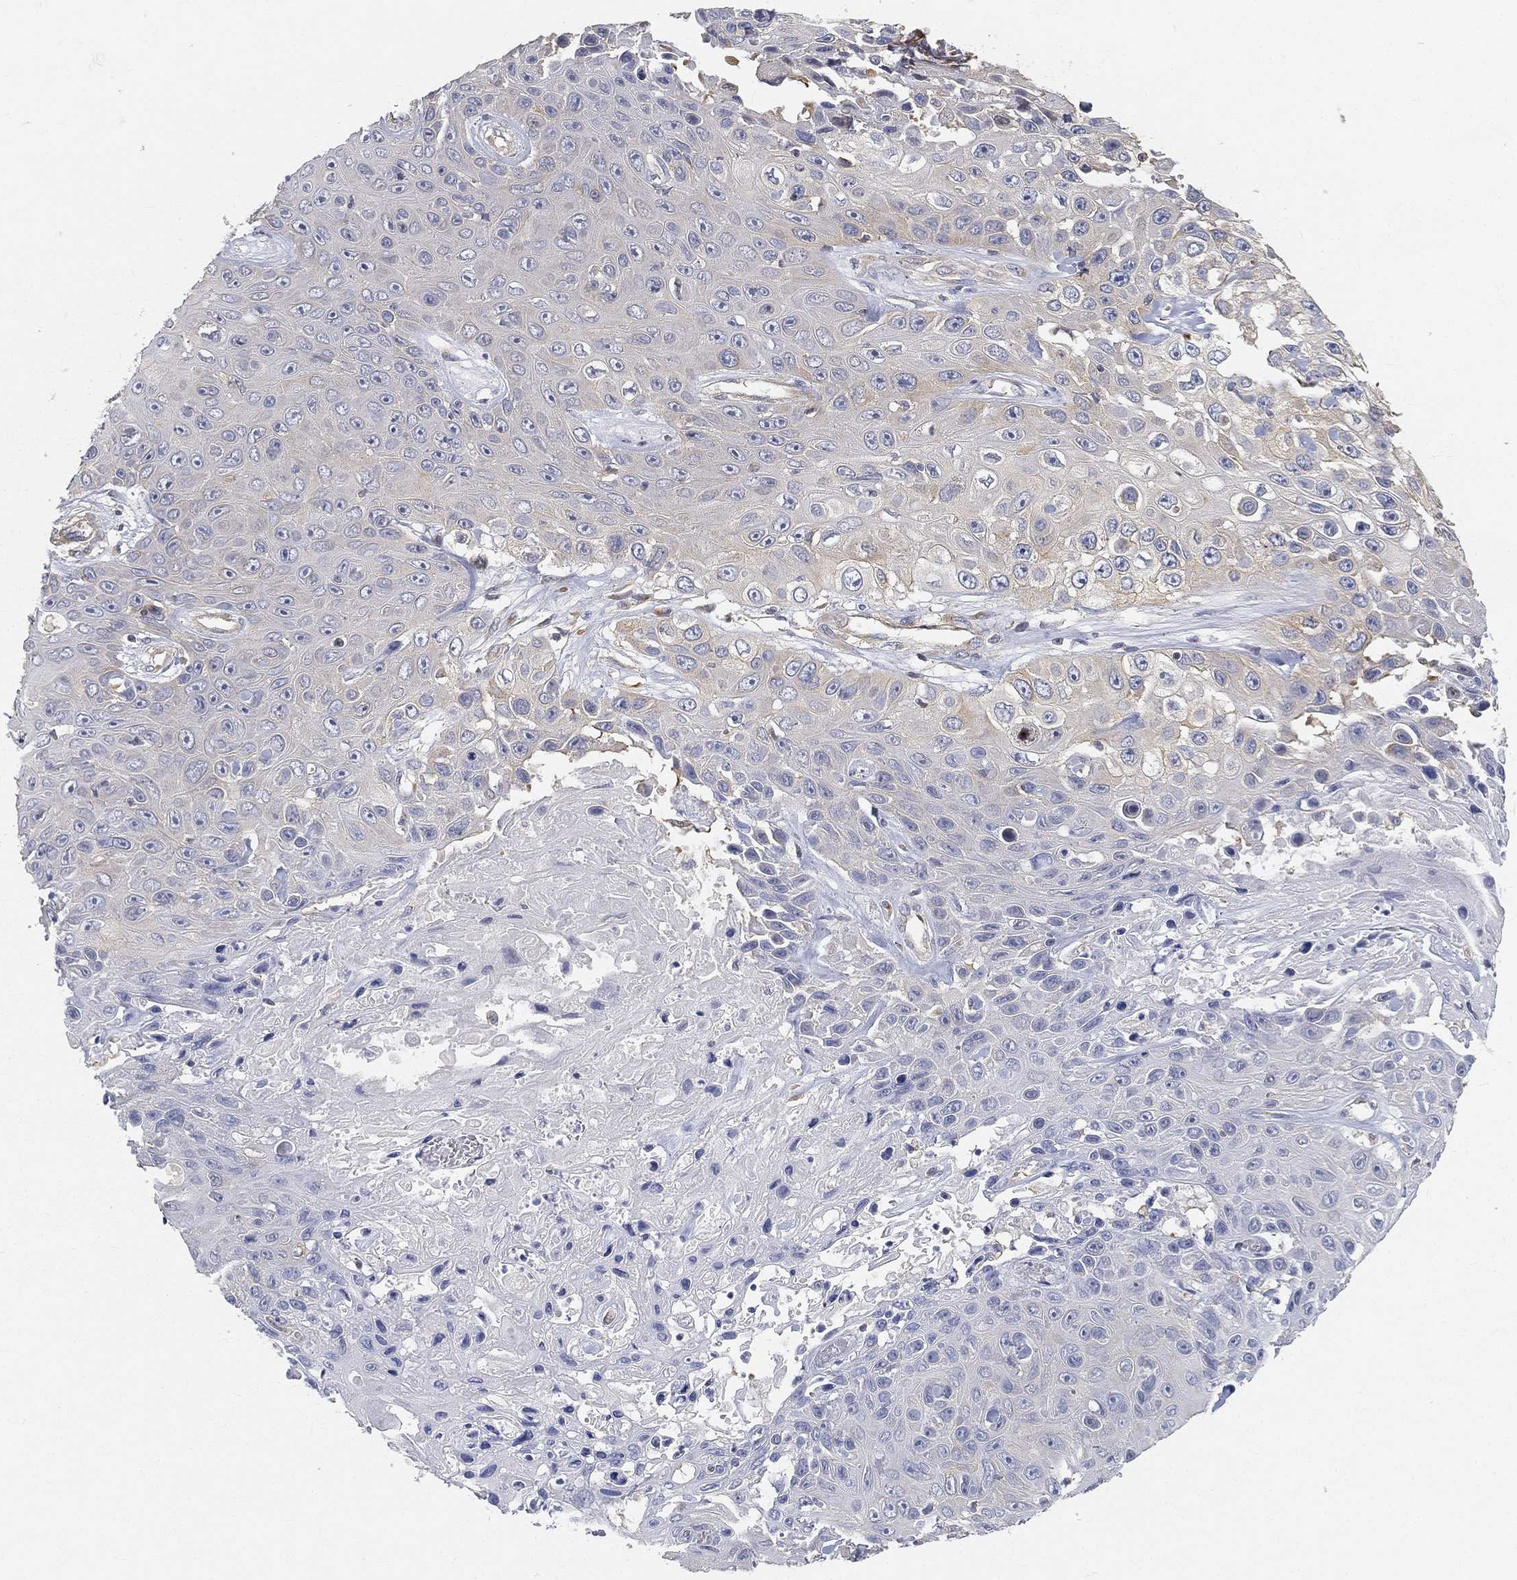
{"staining": {"intensity": "moderate", "quantity": "25%-75%", "location": "cytoplasmic/membranous"}, "tissue": "skin cancer", "cell_type": "Tumor cells", "image_type": "cancer", "snomed": [{"axis": "morphology", "description": "Squamous cell carcinoma, NOS"}, {"axis": "topography", "description": "Skin"}], "caption": "This histopathology image displays IHC staining of skin cancer, with medium moderate cytoplasmic/membranous positivity in approximately 25%-75% of tumor cells.", "gene": "TMEM25", "patient": {"sex": "male", "age": 82}}